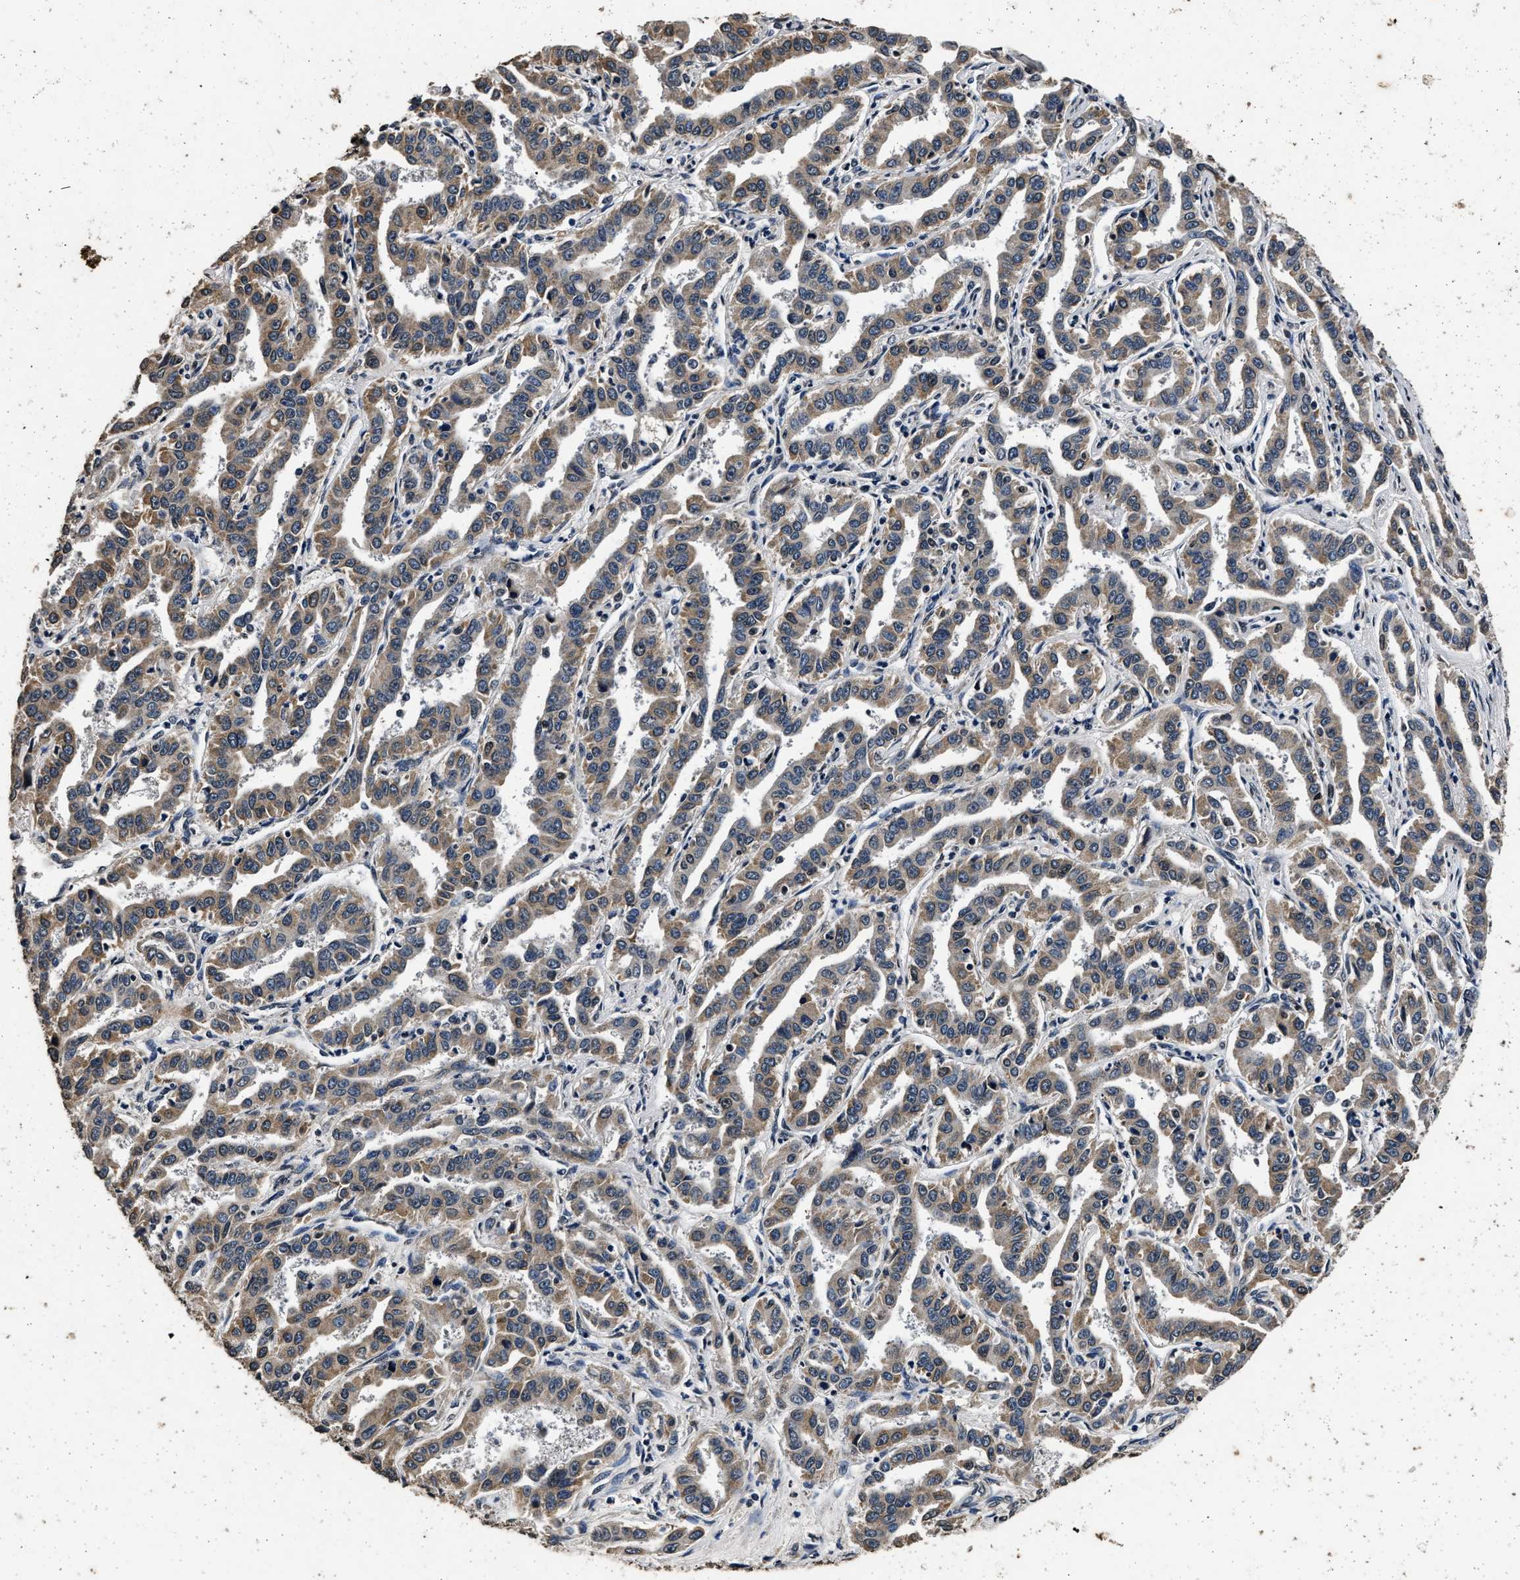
{"staining": {"intensity": "moderate", "quantity": ">75%", "location": "cytoplasmic/membranous"}, "tissue": "liver cancer", "cell_type": "Tumor cells", "image_type": "cancer", "snomed": [{"axis": "morphology", "description": "Cholangiocarcinoma"}, {"axis": "topography", "description": "Liver"}], "caption": "This image reveals immunohistochemistry (IHC) staining of liver cancer (cholangiocarcinoma), with medium moderate cytoplasmic/membranous positivity in about >75% of tumor cells.", "gene": "CSTF1", "patient": {"sex": "male", "age": 59}}